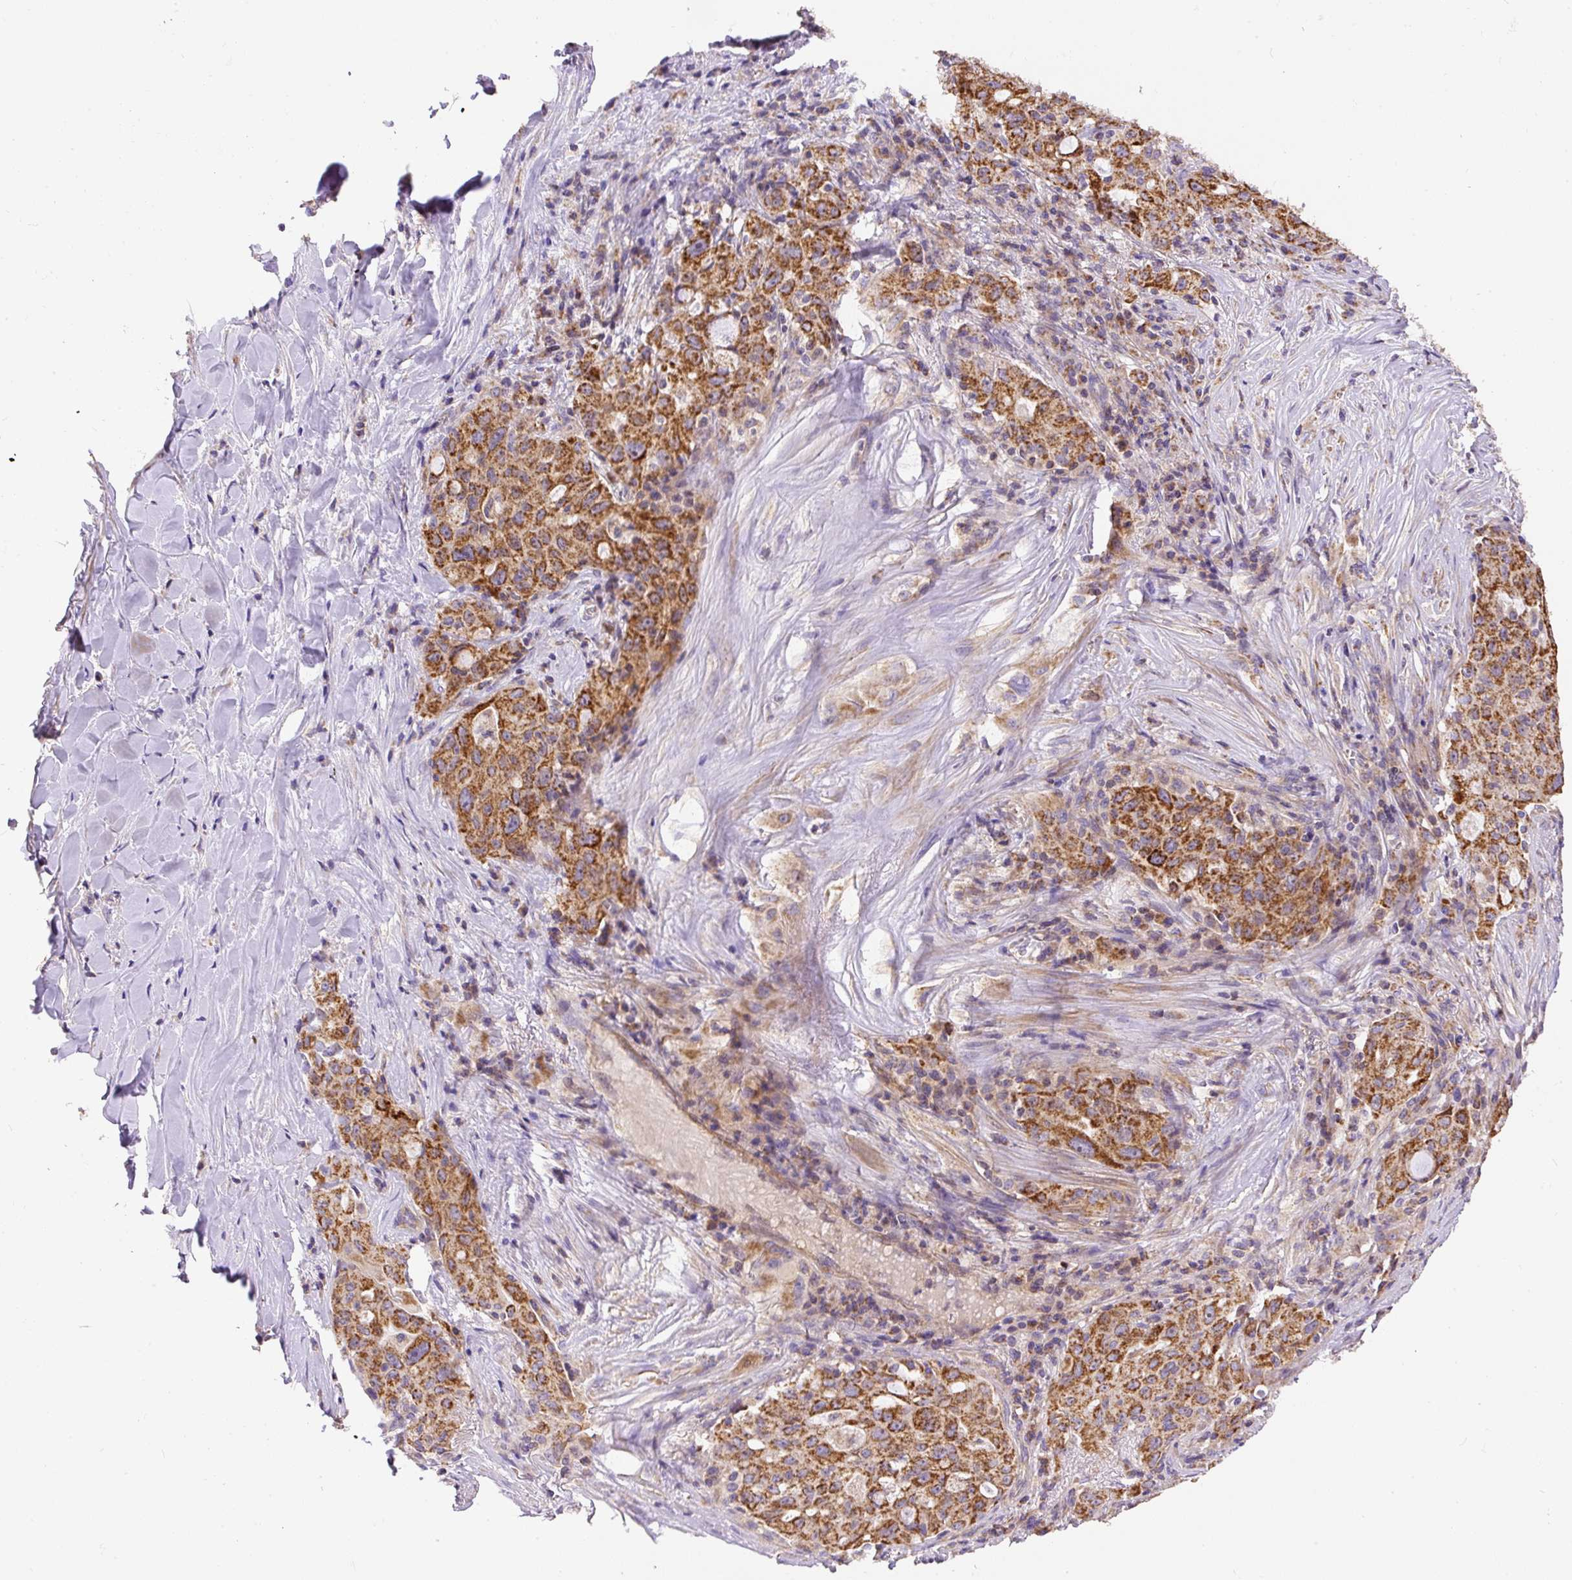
{"staining": {"intensity": "strong", "quantity": ">75%", "location": "cytoplasmic/membranous"}, "tissue": "lung cancer", "cell_type": "Tumor cells", "image_type": "cancer", "snomed": [{"axis": "morphology", "description": "Adenocarcinoma, NOS"}, {"axis": "topography", "description": "Lung"}], "caption": "Lung adenocarcinoma stained with a brown dye shows strong cytoplasmic/membranous positive staining in about >75% of tumor cells.", "gene": "NDUFAF2", "patient": {"sex": "female", "age": 44}}